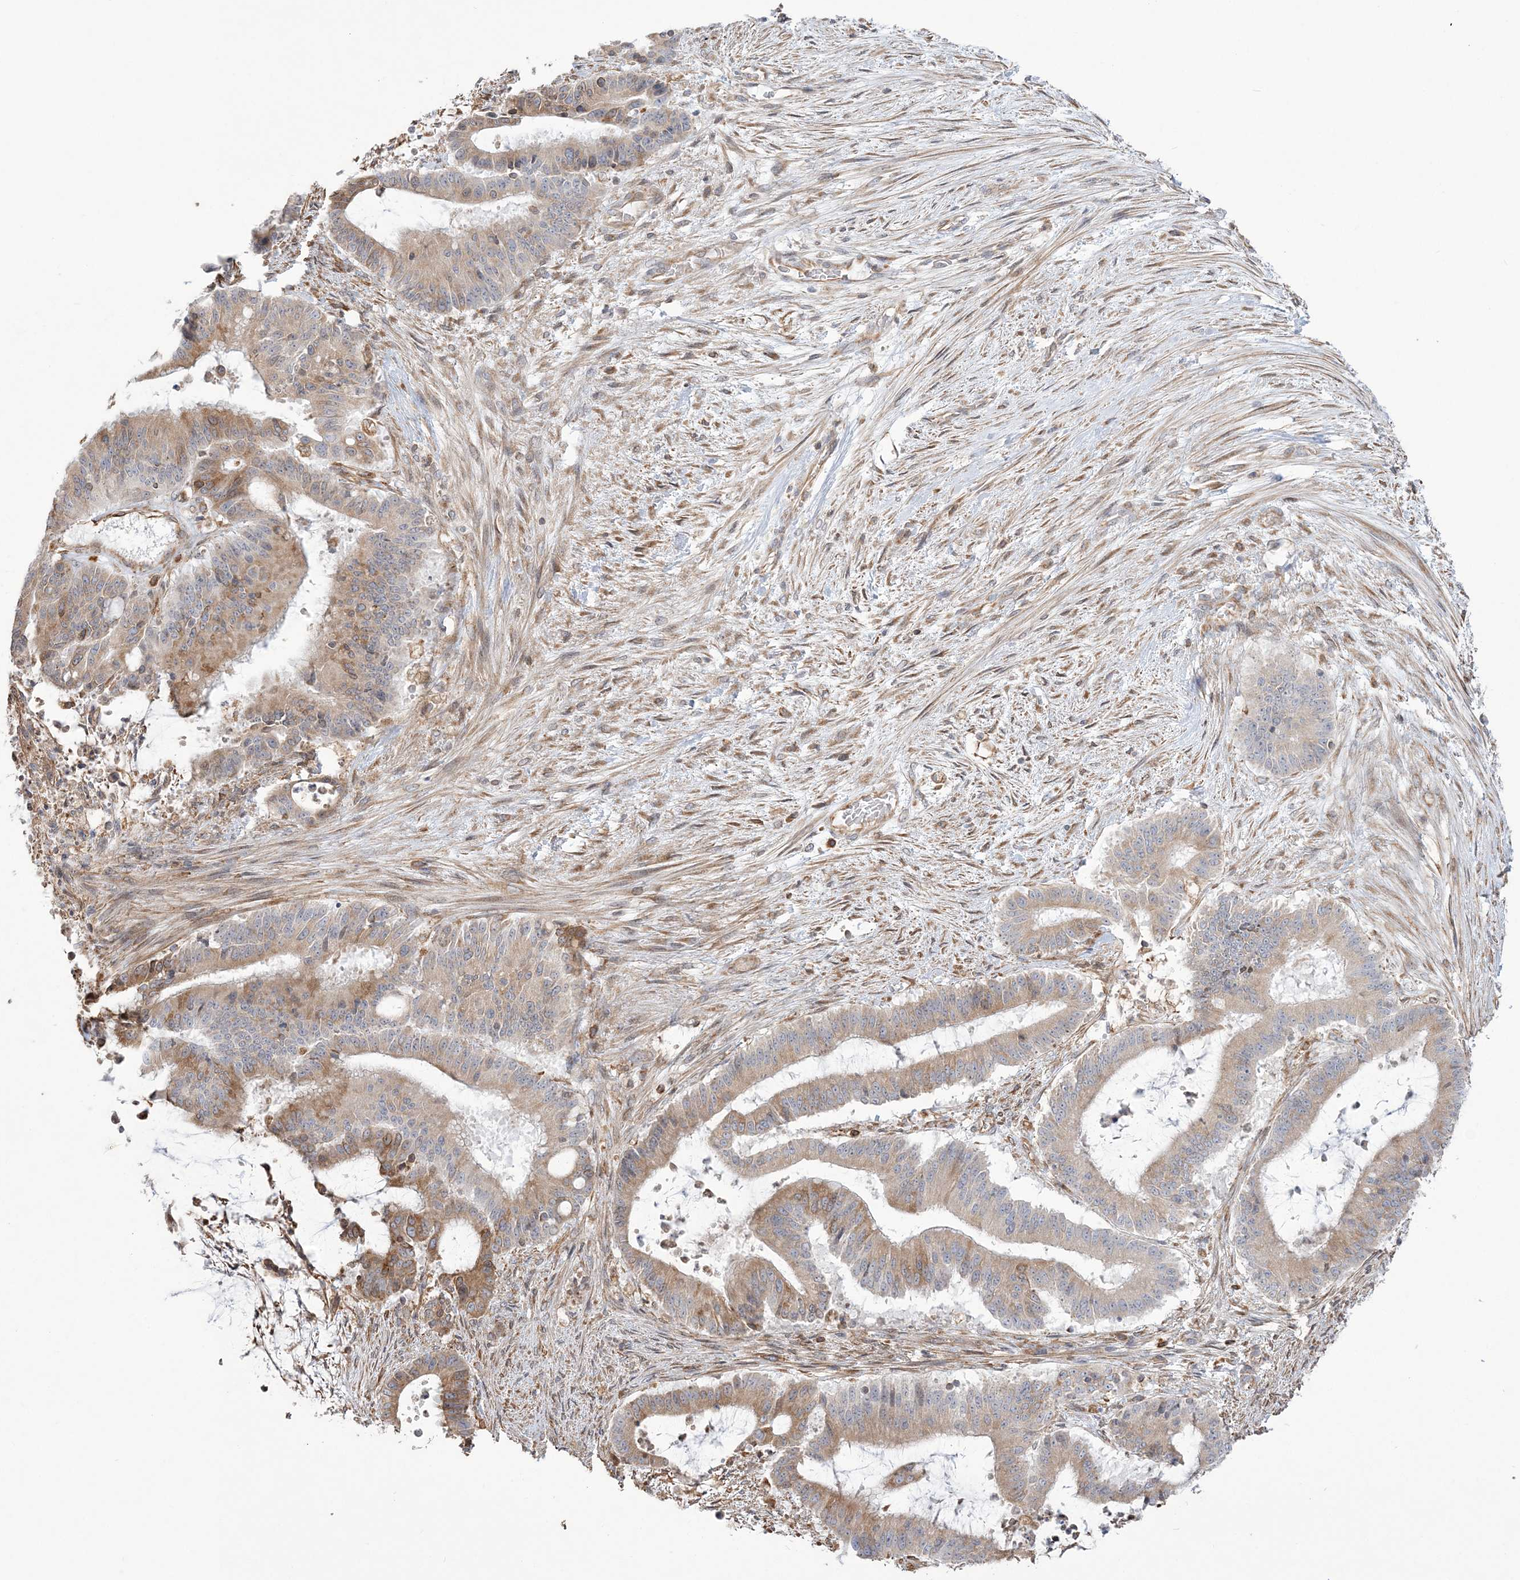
{"staining": {"intensity": "moderate", "quantity": ">75%", "location": "cytoplasmic/membranous"}, "tissue": "liver cancer", "cell_type": "Tumor cells", "image_type": "cancer", "snomed": [{"axis": "morphology", "description": "Normal tissue, NOS"}, {"axis": "morphology", "description": "Cholangiocarcinoma"}, {"axis": "topography", "description": "Liver"}, {"axis": "topography", "description": "Peripheral nerve tissue"}], "caption": "Cholangiocarcinoma (liver) was stained to show a protein in brown. There is medium levels of moderate cytoplasmic/membranous staining in about >75% of tumor cells.", "gene": "ZNF821", "patient": {"sex": "female", "age": 73}}